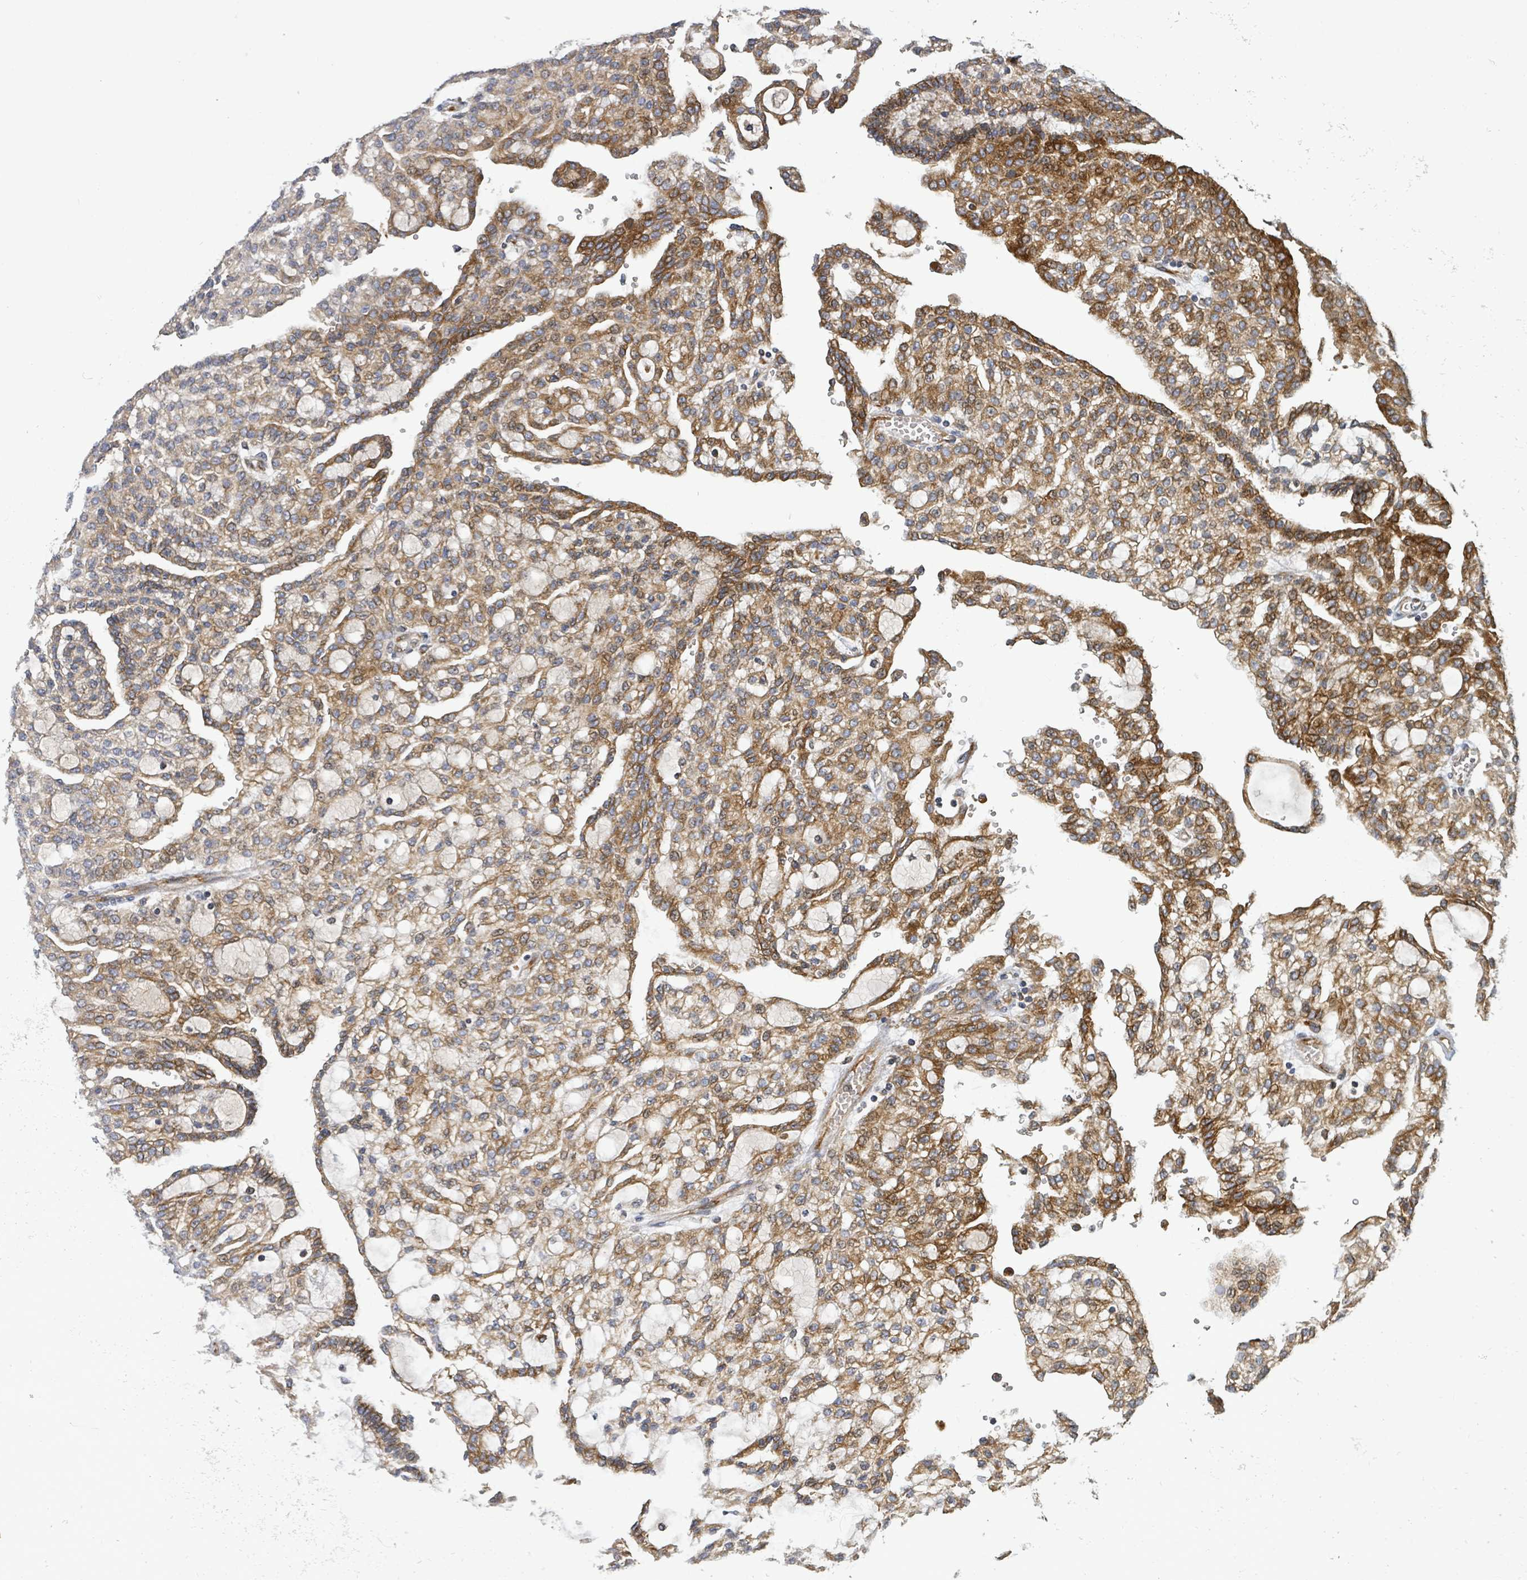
{"staining": {"intensity": "strong", "quantity": ">75%", "location": "cytoplasmic/membranous"}, "tissue": "renal cancer", "cell_type": "Tumor cells", "image_type": "cancer", "snomed": [{"axis": "morphology", "description": "Adenocarcinoma, NOS"}, {"axis": "topography", "description": "Kidney"}], "caption": "Immunohistochemical staining of human renal adenocarcinoma demonstrates high levels of strong cytoplasmic/membranous positivity in approximately >75% of tumor cells.", "gene": "STARD4", "patient": {"sex": "male", "age": 63}}